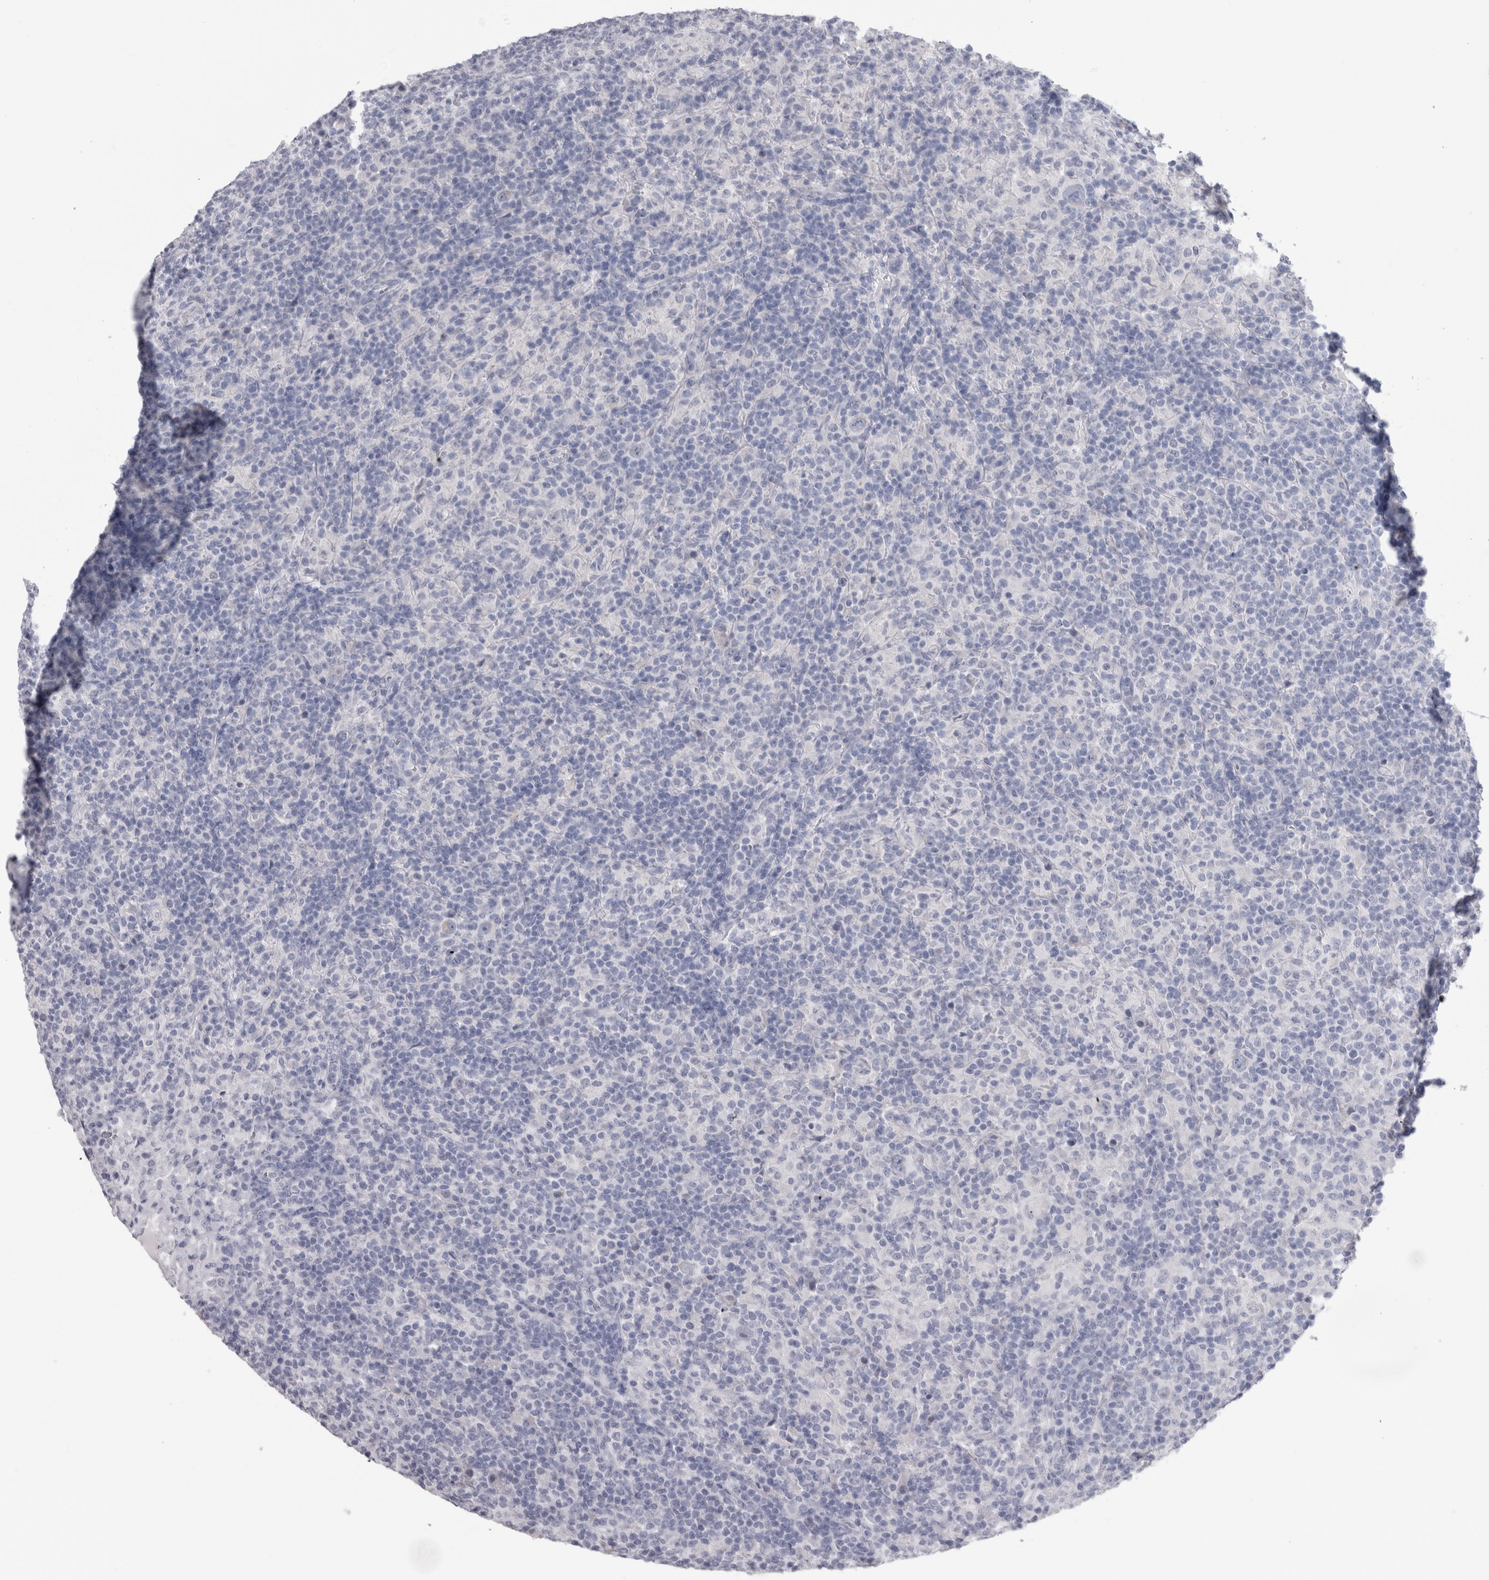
{"staining": {"intensity": "negative", "quantity": "none", "location": "none"}, "tissue": "lymphoma", "cell_type": "Tumor cells", "image_type": "cancer", "snomed": [{"axis": "morphology", "description": "Hodgkin's disease, NOS"}, {"axis": "topography", "description": "Lymph node"}], "caption": "This is an immunohistochemistry photomicrograph of human Hodgkin's disease. There is no positivity in tumor cells.", "gene": "MSMB", "patient": {"sex": "male", "age": 70}}